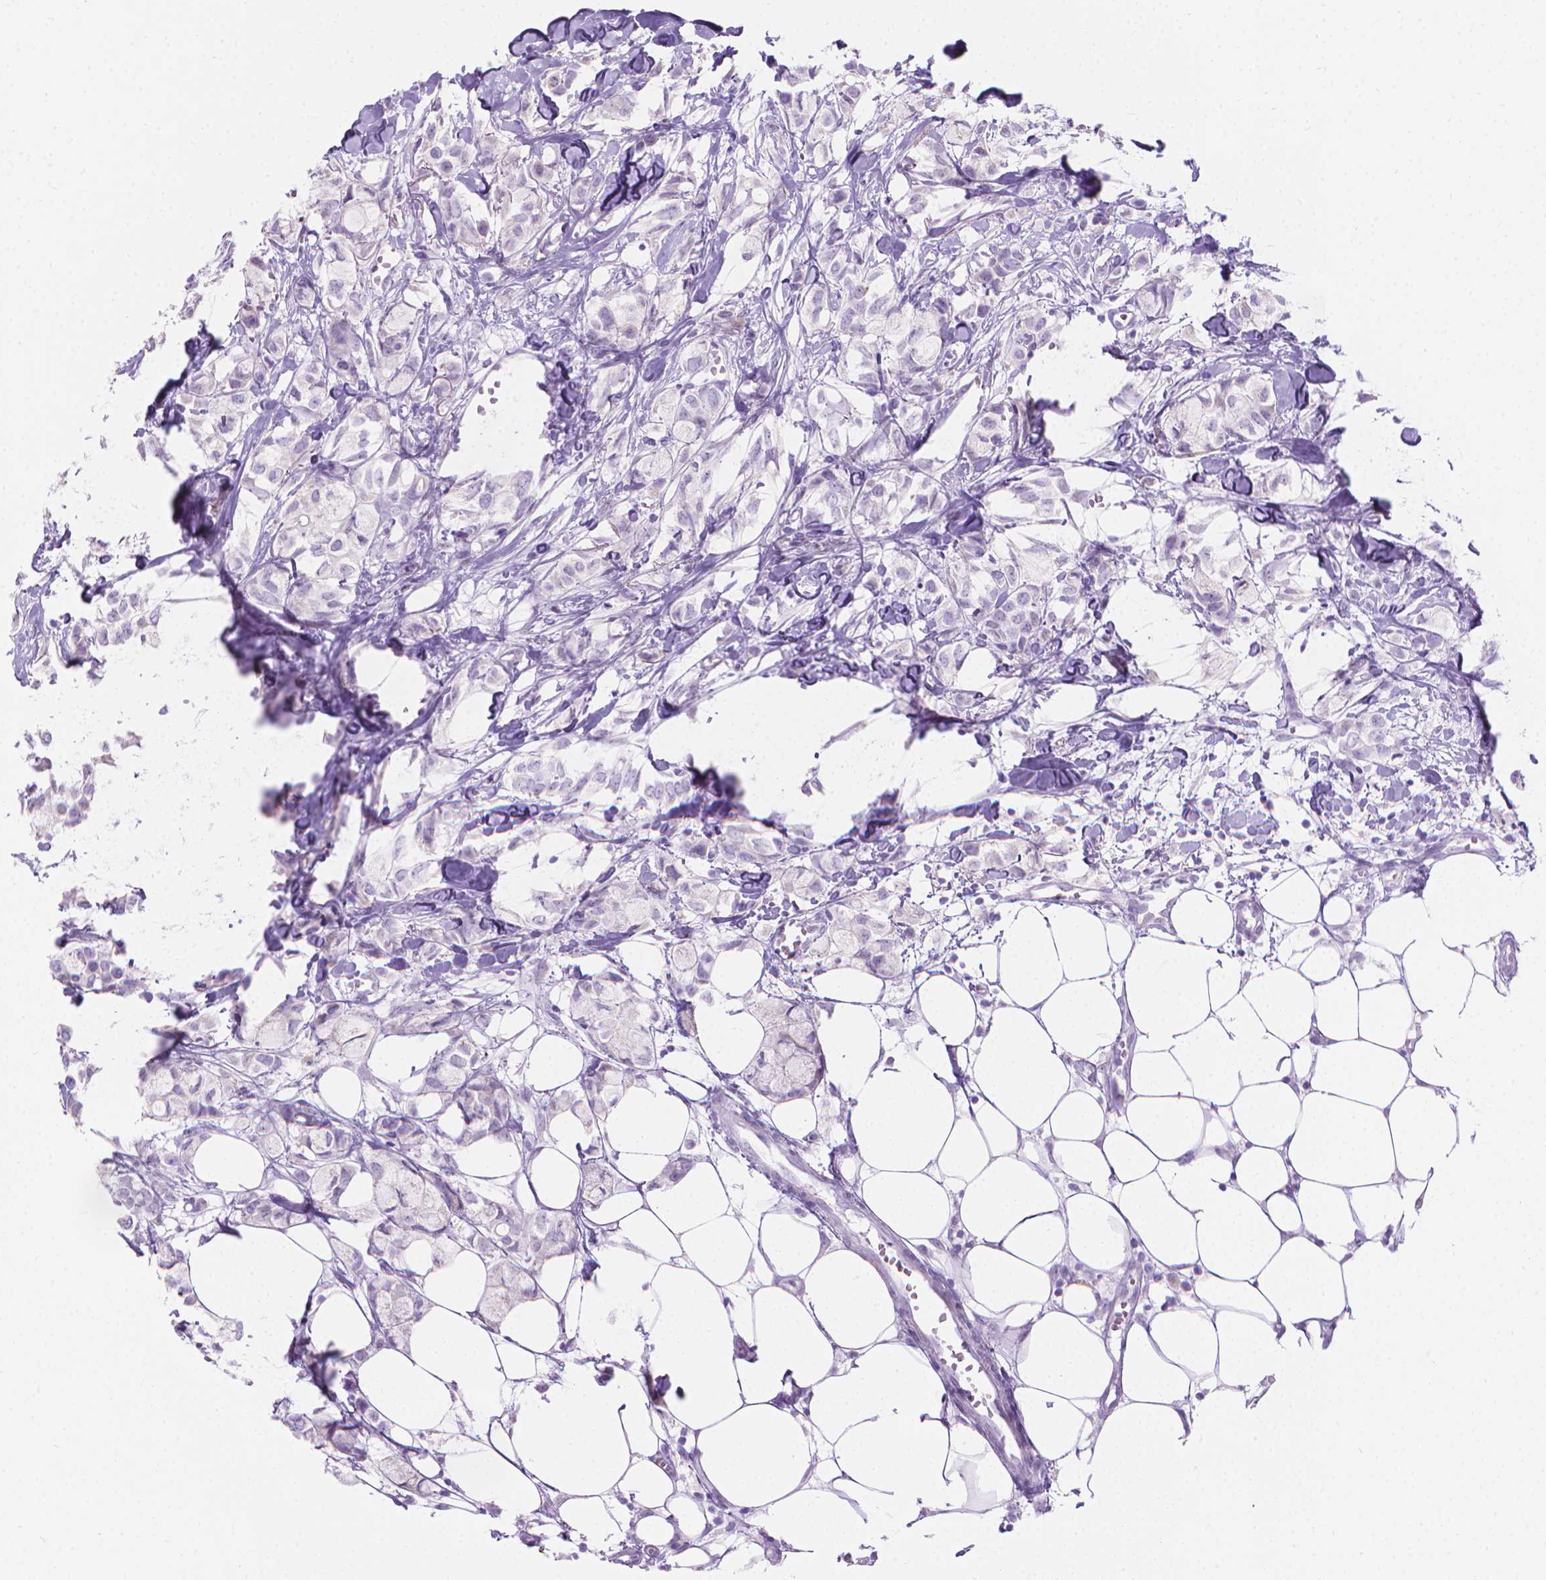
{"staining": {"intensity": "negative", "quantity": "none", "location": "none"}, "tissue": "breast cancer", "cell_type": "Tumor cells", "image_type": "cancer", "snomed": [{"axis": "morphology", "description": "Duct carcinoma"}, {"axis": "topography", "description": "Breast"}], "caption": "Immunohistochemistry photomicrograph of neoplastic tissue: human breast invasive ductal carcinoma stained with DAB (3,3'-diaminobenzidine) shows no significant protein staining in tumor cells.", "gene": "CFAP52", "patient": {"sex": "female", "age": 85}}